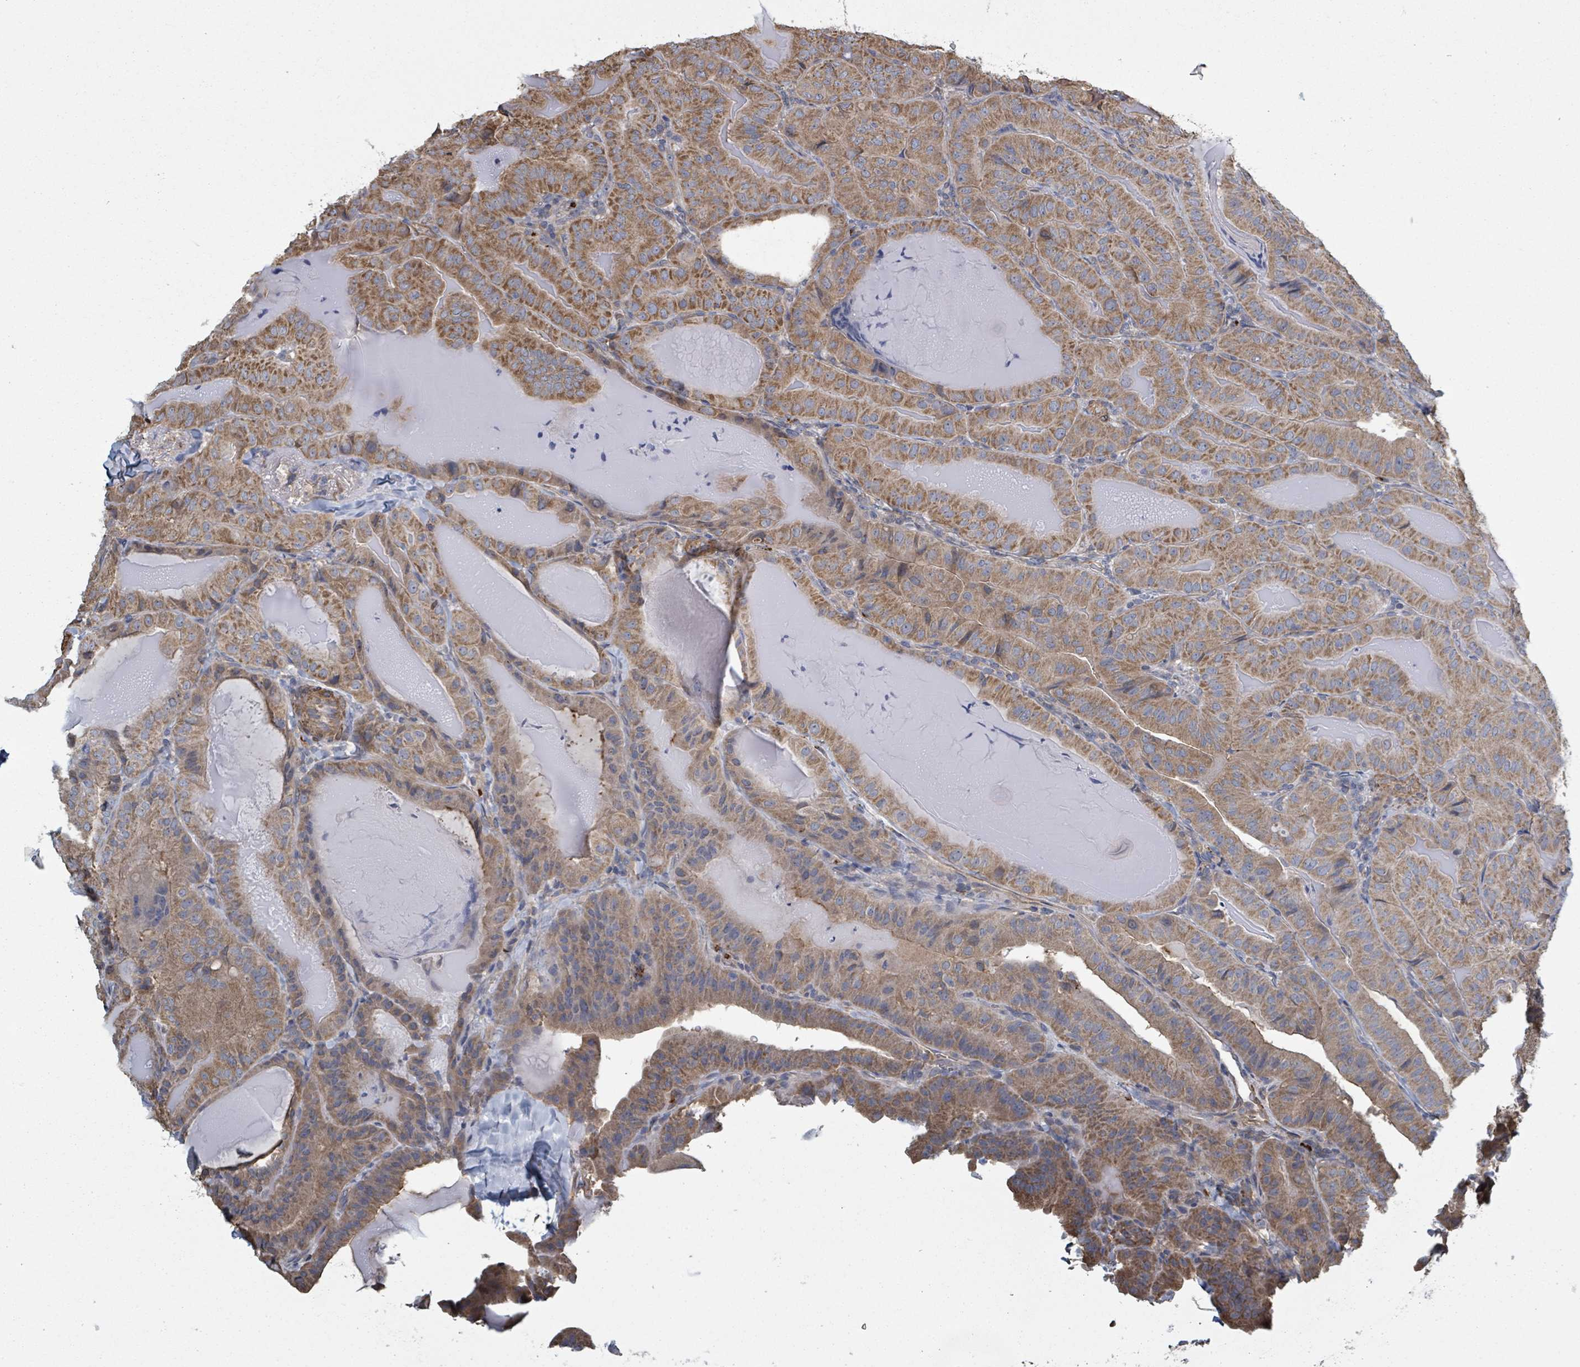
{"staining": {"intensity": "moderate", "quantity": ">75%", "location": "cytoplasmic/membranous"}, "tissue": "thyroid cancer", "cell_type": "Tumor cells", "image_type": "cancer", "snomed": [{"axis": "morphology", "description": "Papillary adenocarcinoma, NOS"}, {"axis": "topography", "description": "Thyroid gland"}], "caption": "Immunohistochemical staining of human thyroid papillary adenocarcinoma exhibits medium levels of moderate cytoplasmic/membranous staining in approximately >75% of tumor cells.", "gene": "ADCK1", "patient": {"sex": "female", "age": 68}}